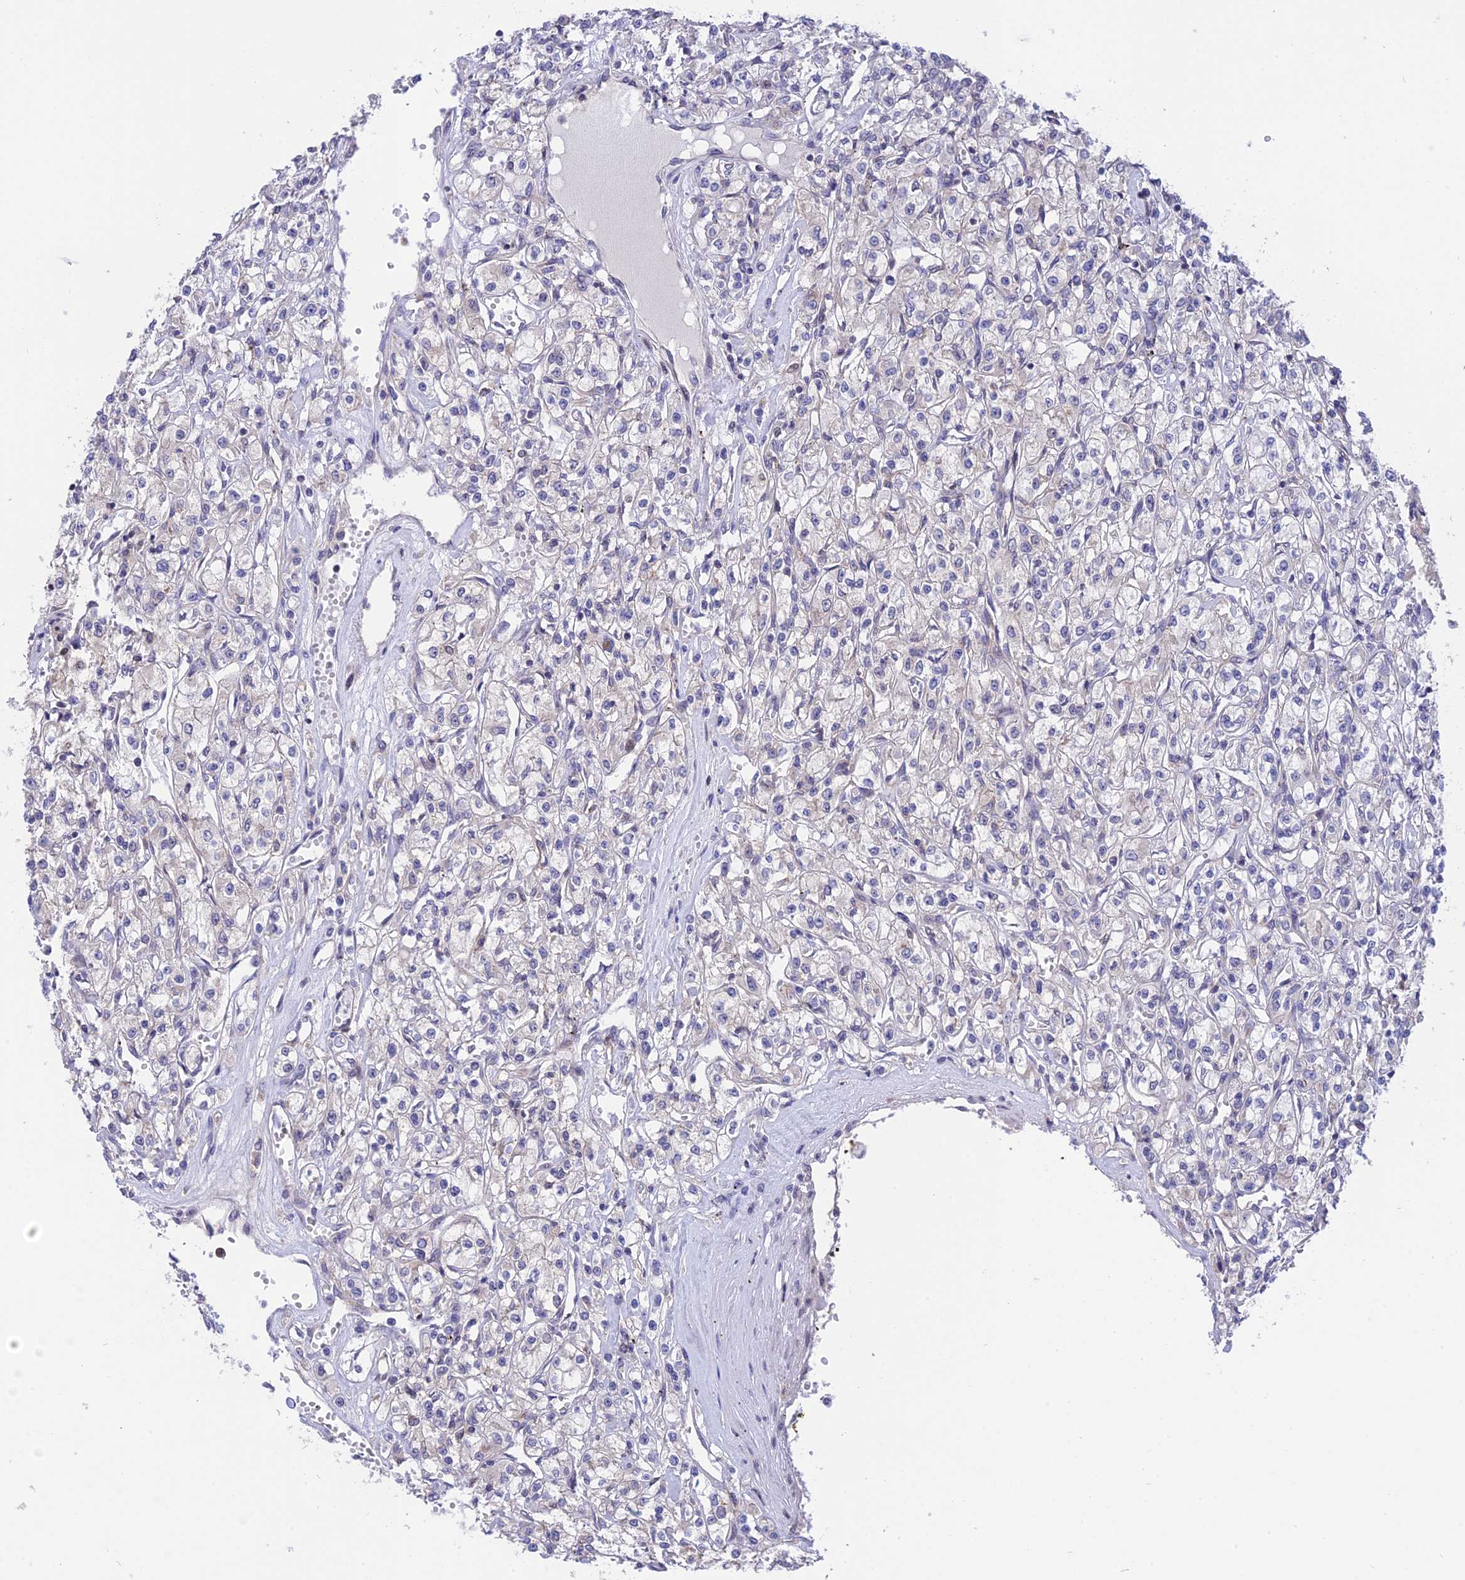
{"staining": {"intensity": "negative", "quantity": "none", "location": "none"}, "tissue": "renal cancer", "cell_type": "Tumor cells", "image_type": "cancer", "snomed": [{"axis": "morphology", "description": "Adenocarcinoma, NOS"}, {"axis": "topography", "description": "Kidney"}], "caption": "This is an immunohistochemistry photomicrograph of renal cancer. There is no staining in tumor cells.", "gene": "KCTD14", "patient": {"sex": "female", "age": 59}}